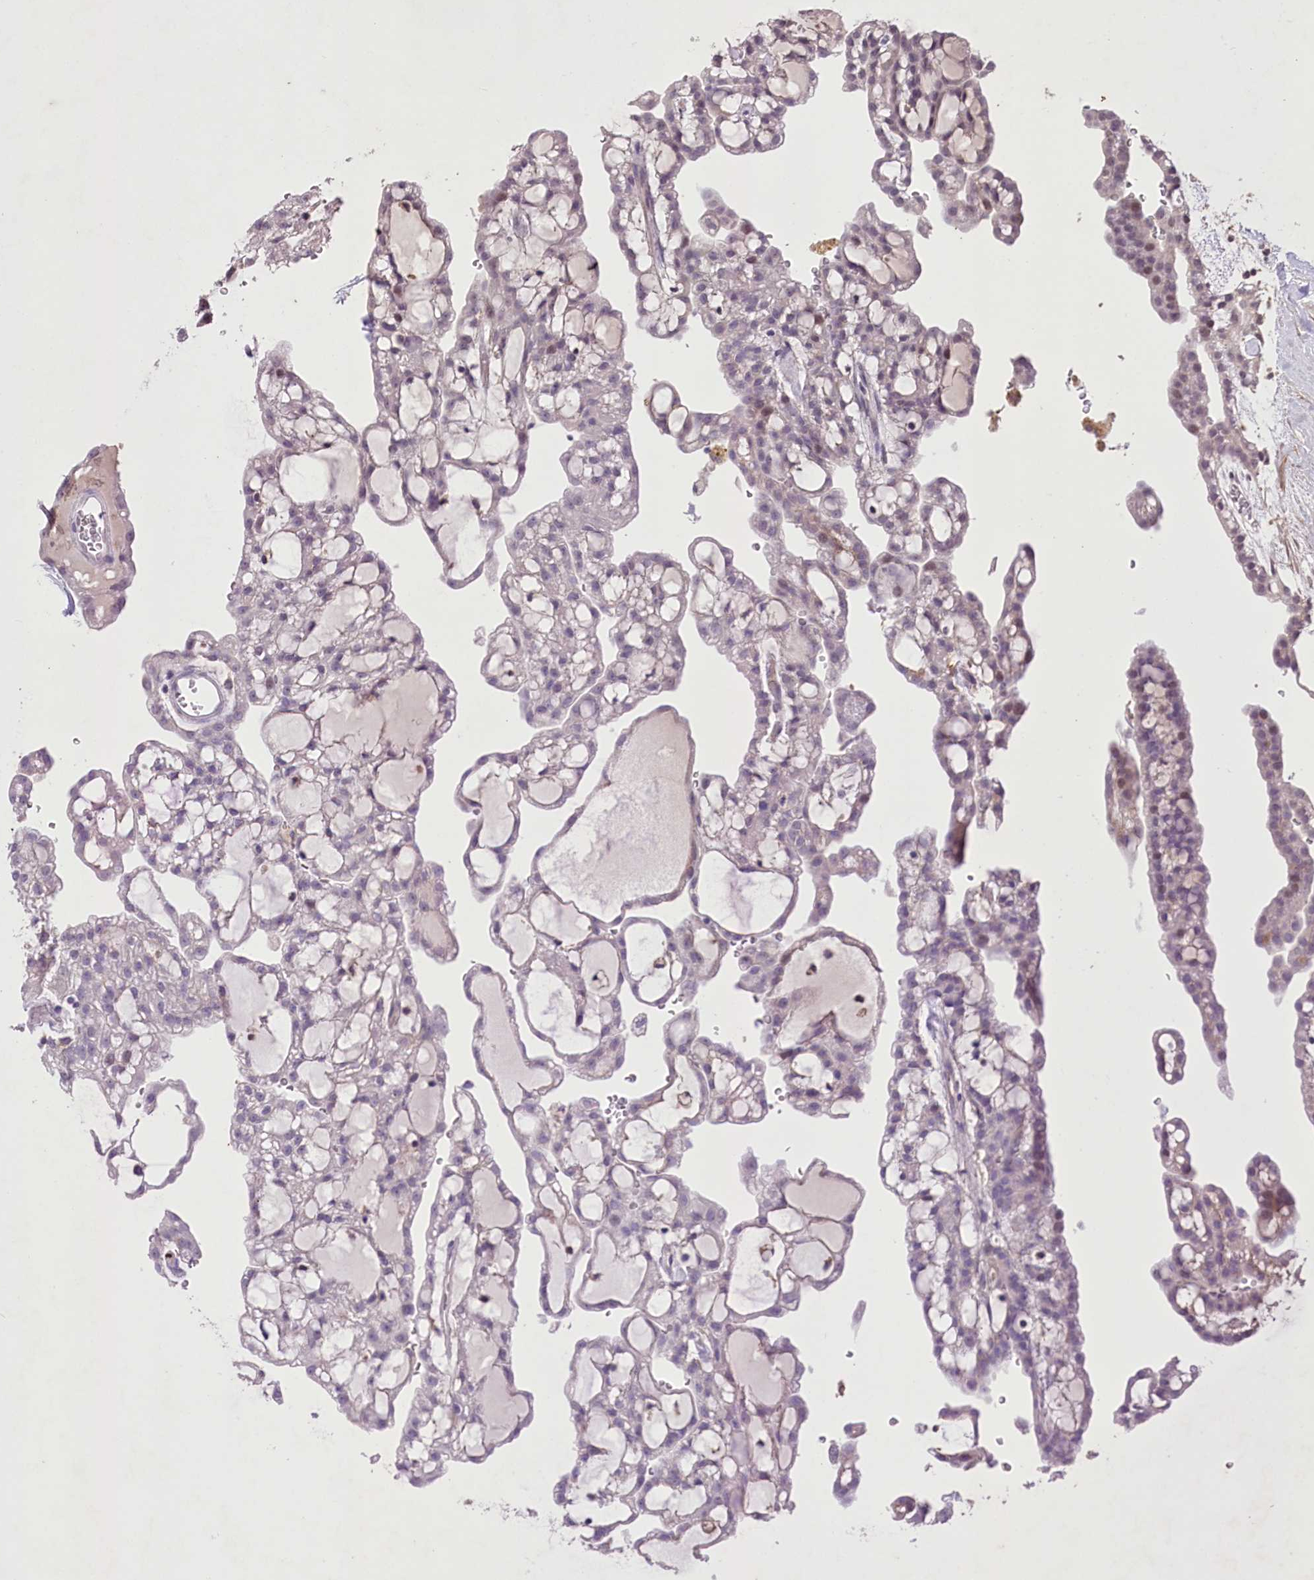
{"staining": {"intensity": "negative", "quantity": "none", "location": "none"}, "tissue": "renal cancer", "cell_type": "Tumor cells", "image_type": "cancer", "snomed": [{"axis": "morphology", "description": "Adenocarcinoma, NOS"}, {"axis": "topography", "description": "Kidney"}], "caption": "This is an IHC photomicrograph of human renal cancer (adenocarcinoma). There is no staining in tumor cells.", "gene": "ENPP1", "patient": {"sex": "male", "age": 63}}